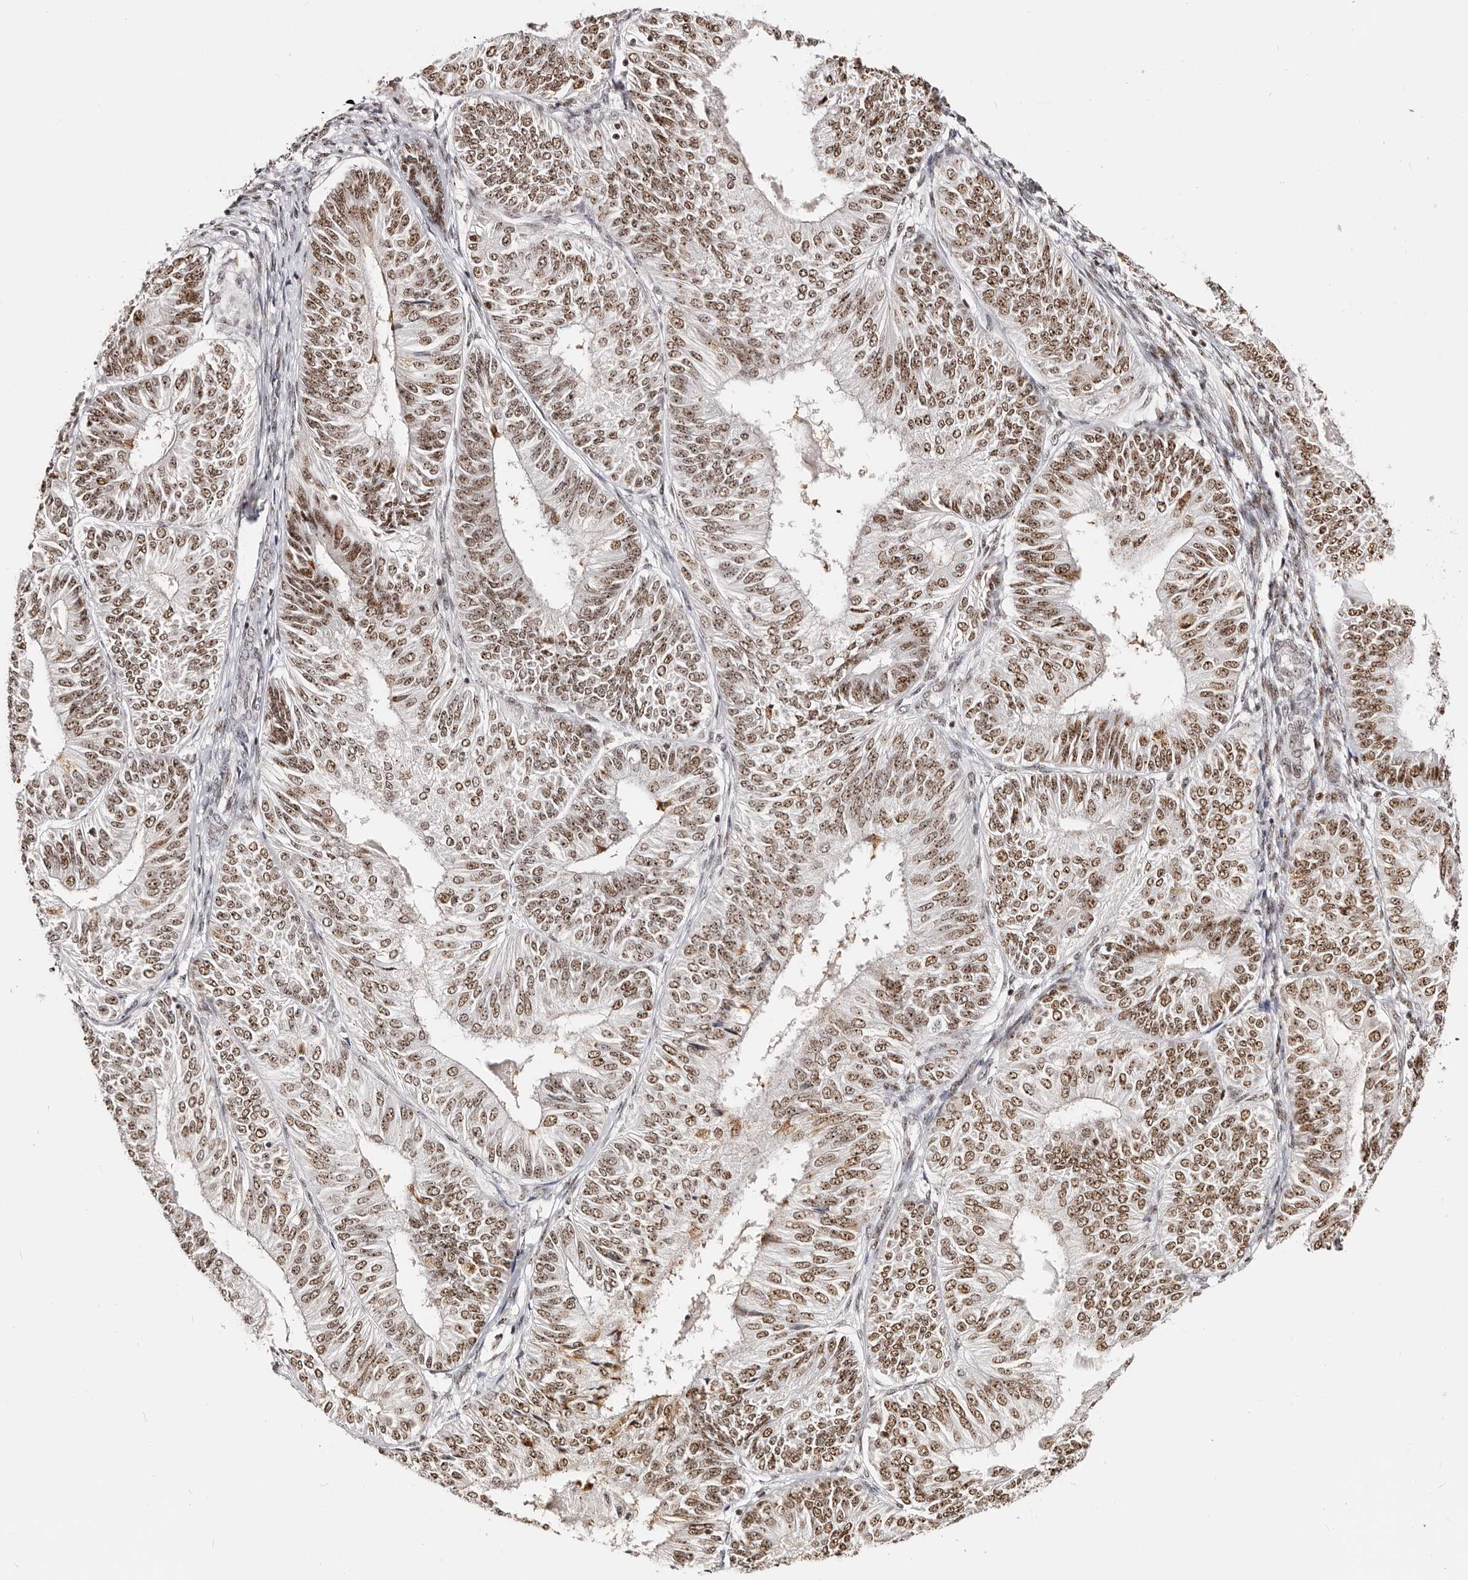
{"staining": {"intensity": "strong", "quantity": ">75%", "location": "nuclear"}, "tissue": "endometrial cancer", "cell_type": "Tumor cells", "image_type": "cancer", "snomed": [{"axis": "morphology", "description": "Adenocarcinoma, NOS"}, {"axis": "topography", "description": "Endometrium"}], "caption": "IHC micrograph of neoplastic tissue: human endometrial cancer (adenocarcinoma) stained using IHC reveals high levels of strong protein expression localized specifically in the nuclear of tumor cells, appearing as a nuclear brown color.", "gene": "IQGAP3", "patient": {"sex": "female", "age": 58}}